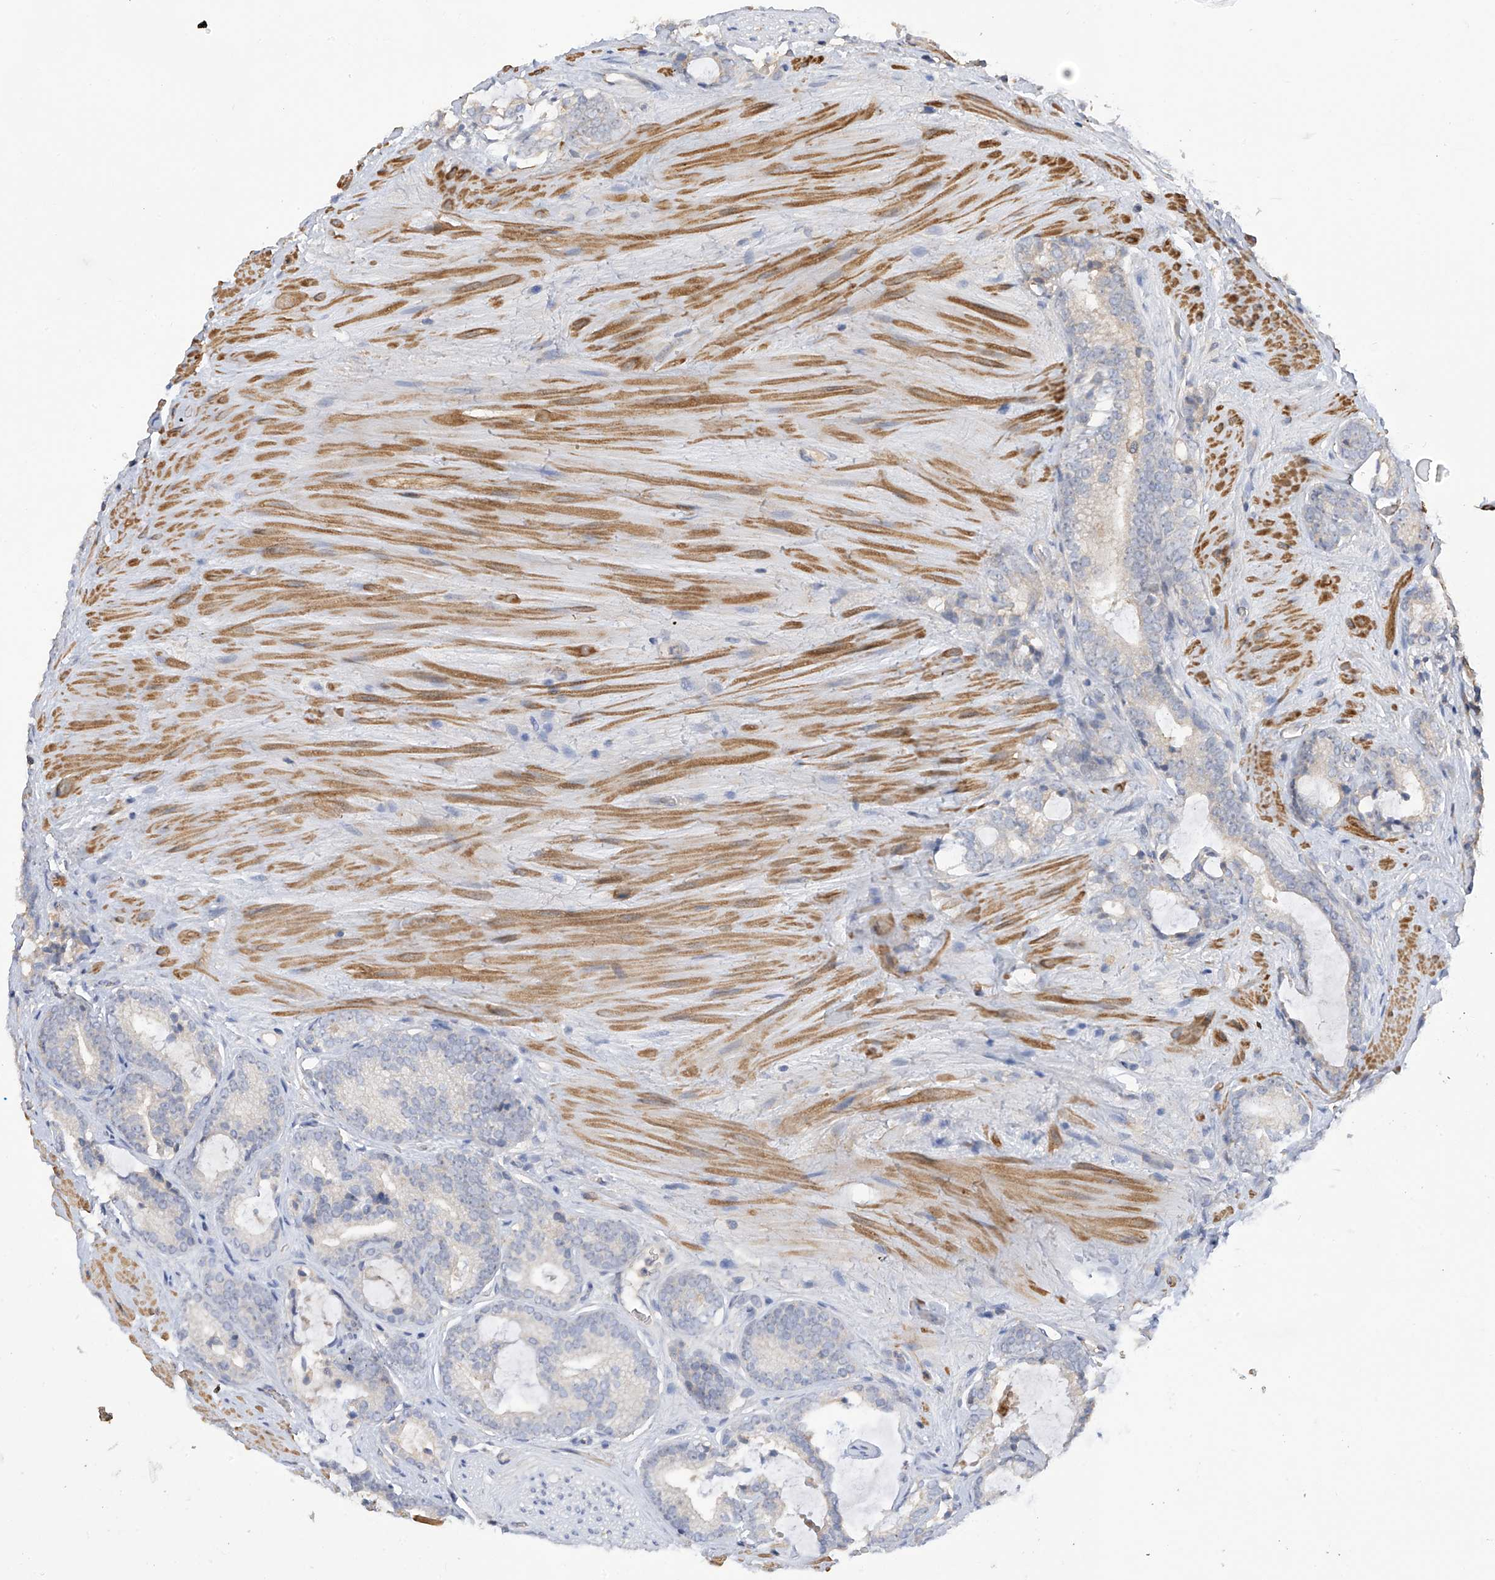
{"staining": {"intensity": "negative", "quantity": "none", "location": "none"}, "tissue": "prostate cancer", "cell_type": "Tumor cells", "image_type": "cancer", "snomed": [{"axis": "morphology", "description": "Adenocarcinoma, High grade"}, {"axis": "topography", "description": "Prostate"}], "caption": "There is no significant positivity in tumor cells of adenocarcinoma (high-grade) (prostate).", "gene": "SLFN14", "patient": {"sex": "male", "age": 63}}